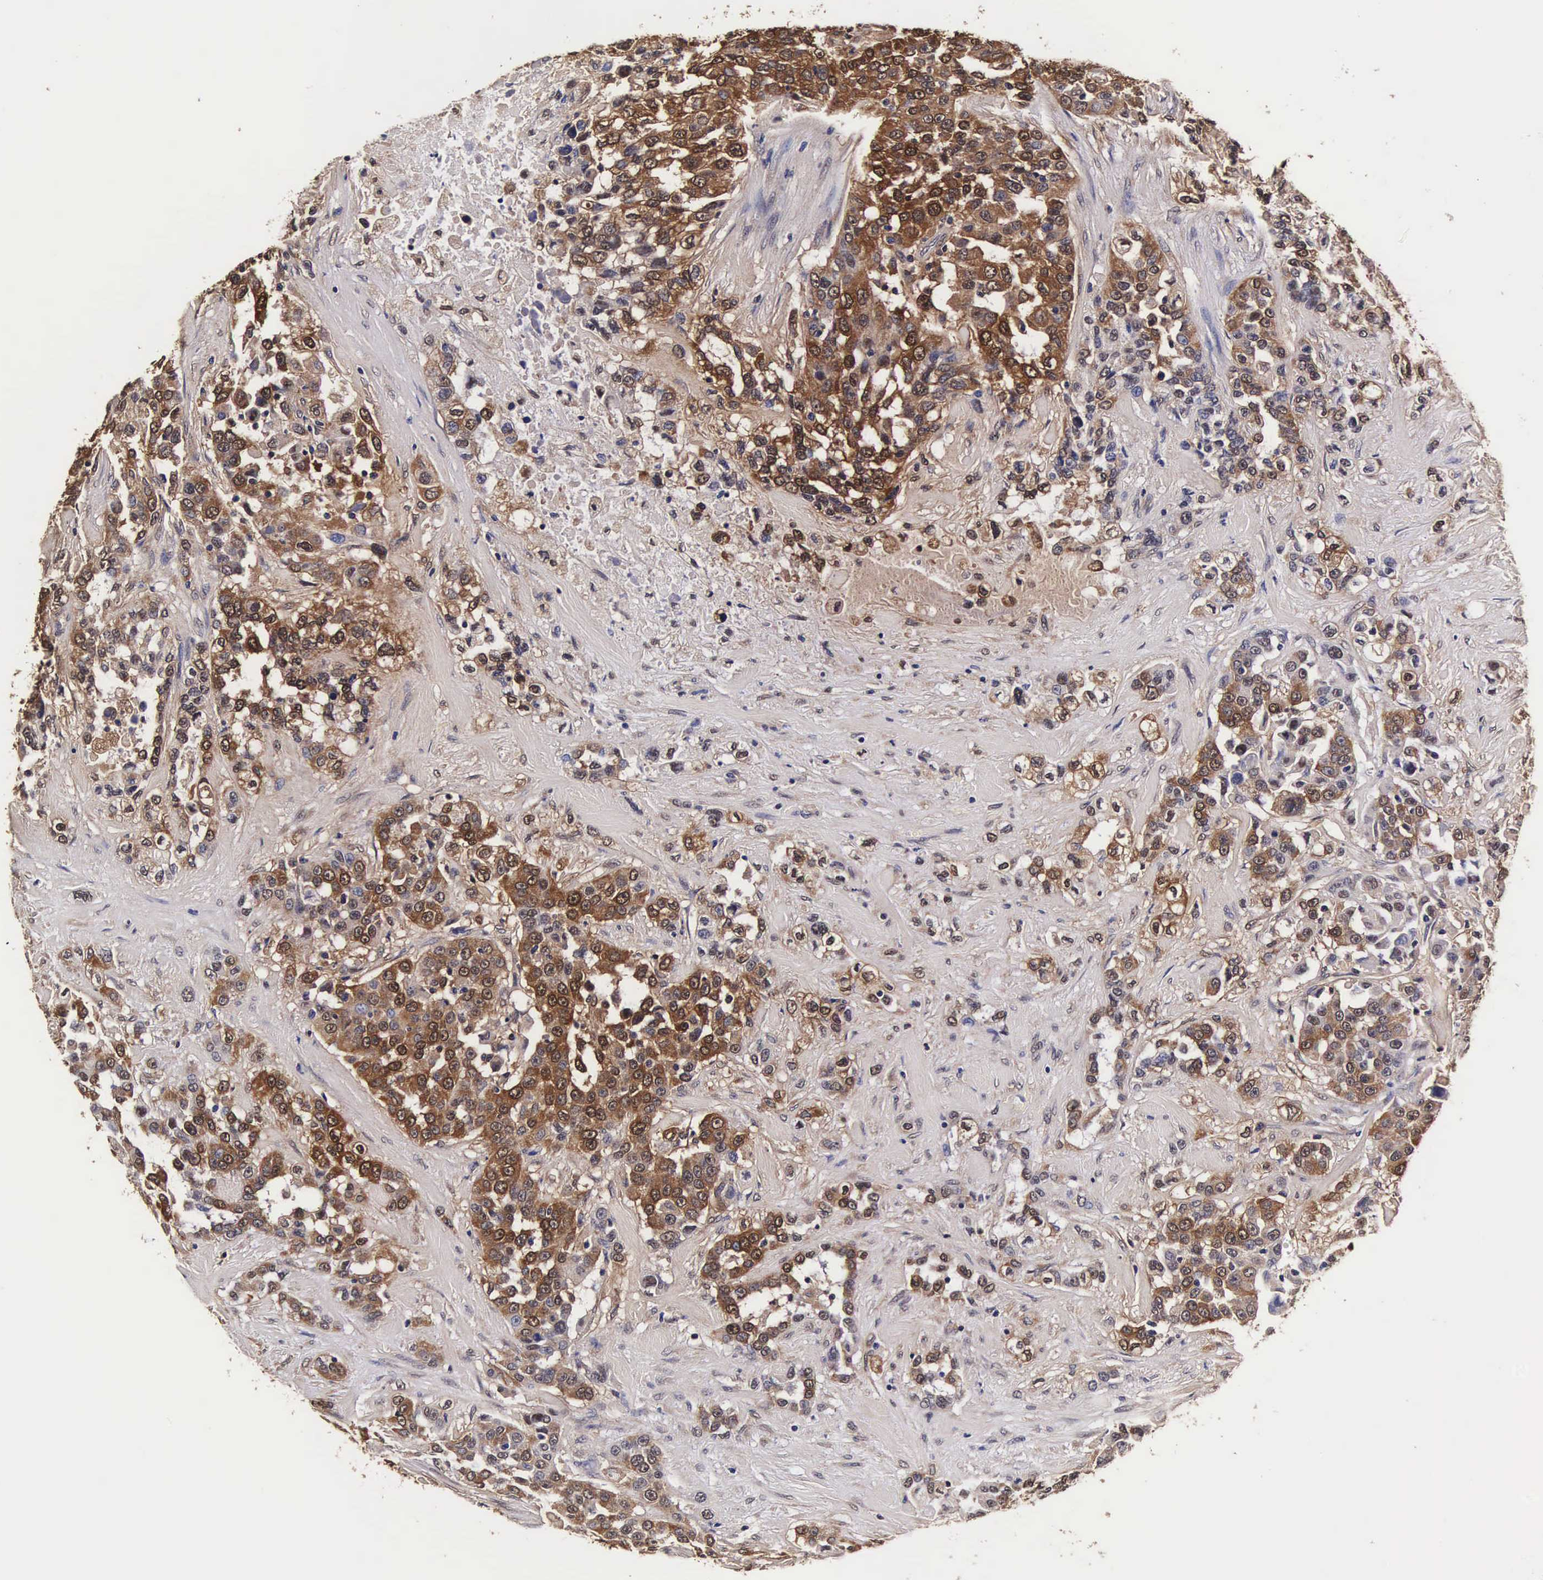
{"staining": {"intensity": "strong", "quantity": ">75%", "location": "cytoplasmic/membranous,nuclear"}, "tissue": "urothelial cancer", "cell_type": "Tumor cells", "image_type": "cancer", "snomed": [{"axis": "morphology", "description": "Urothelial carcinoma, High grade"}, {"axis": "topography", "description": "Urinary bladder"}], "caption": "Urothelial cancer stained with IHC shows strong cytoplasmic/membranous and nuclear expression in about >75% of tumor cells.", "gene": "TECPR2", "patient": {"sex": "female", "age": 80}}